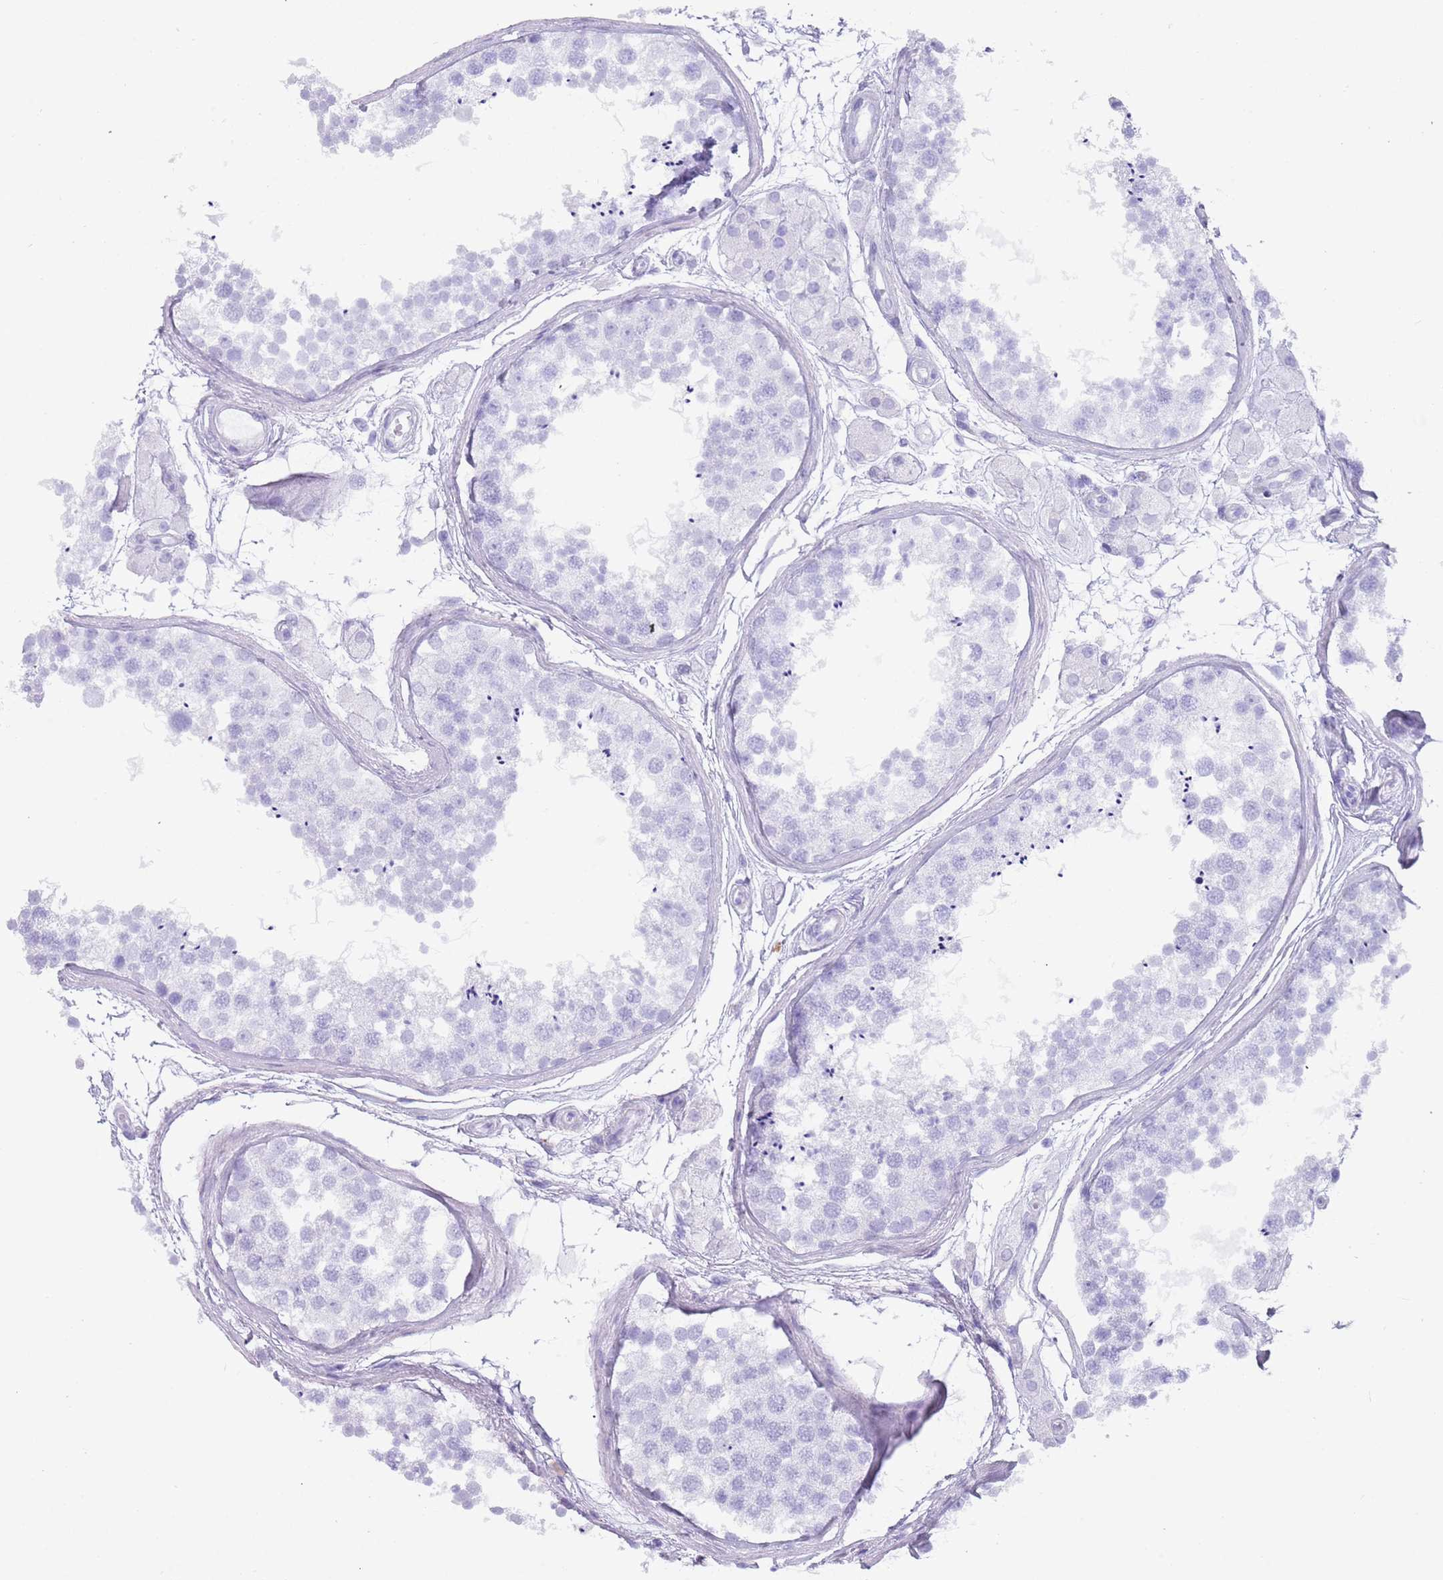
{"staining": {"intensity": "negative", "quantity": "none", "location": "none"}, "tissue": "testis", "cell_type": "Cells in seminiferous ducts", "image_type": "normal", "snomed": [{"axis": "morphology", "description": "Normal tissue, NOS"}, {"axis": "topography", "description": "Testis"}], "caption": "Immunohistochemical staining of unremarkable testis shows no significant positivity in cells in seminiferous ducts.", "gene": "MYADML2", "patient": {"sex": "male", "age": 56}}